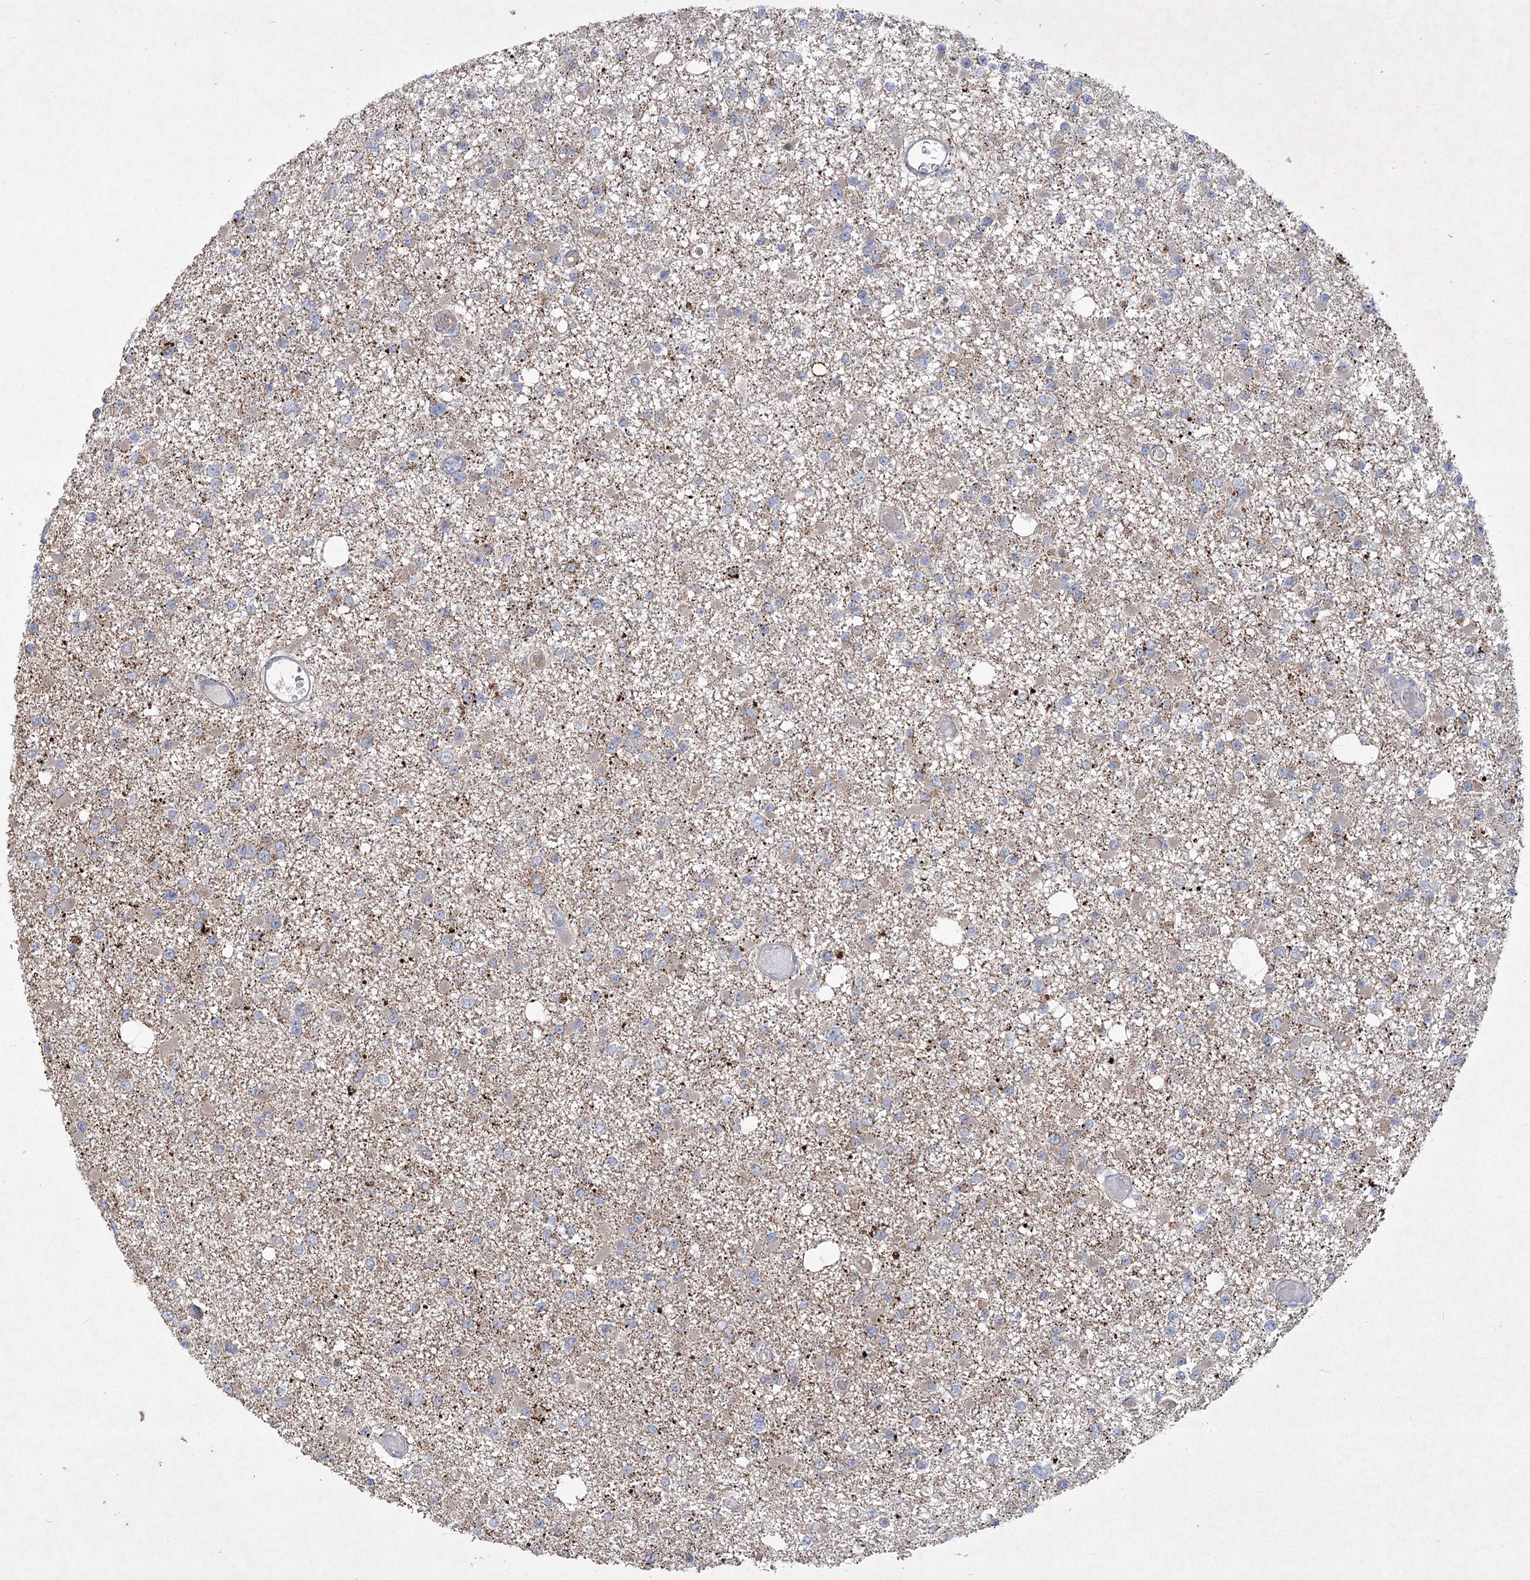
{"staining": {"intensity": "negative", "quantity": "none", "location": "none"}, "tissue": "glioma", "cell_type": "Tumor cells", "image_type": "cancer", "snomed": [{"axis": "morphology", "description": "Glioma, malignant, Low grade"}, {"axis": "topography", "description": "Brain"}], "caption": "This photomicrograph is of glioma stained with IHC to label a protein in brown with the nuclei are counter-stained blue. There is no positivity in tumor cells.", "gene": "RIN2", "patient": {"sex": "female", "age": 22}}